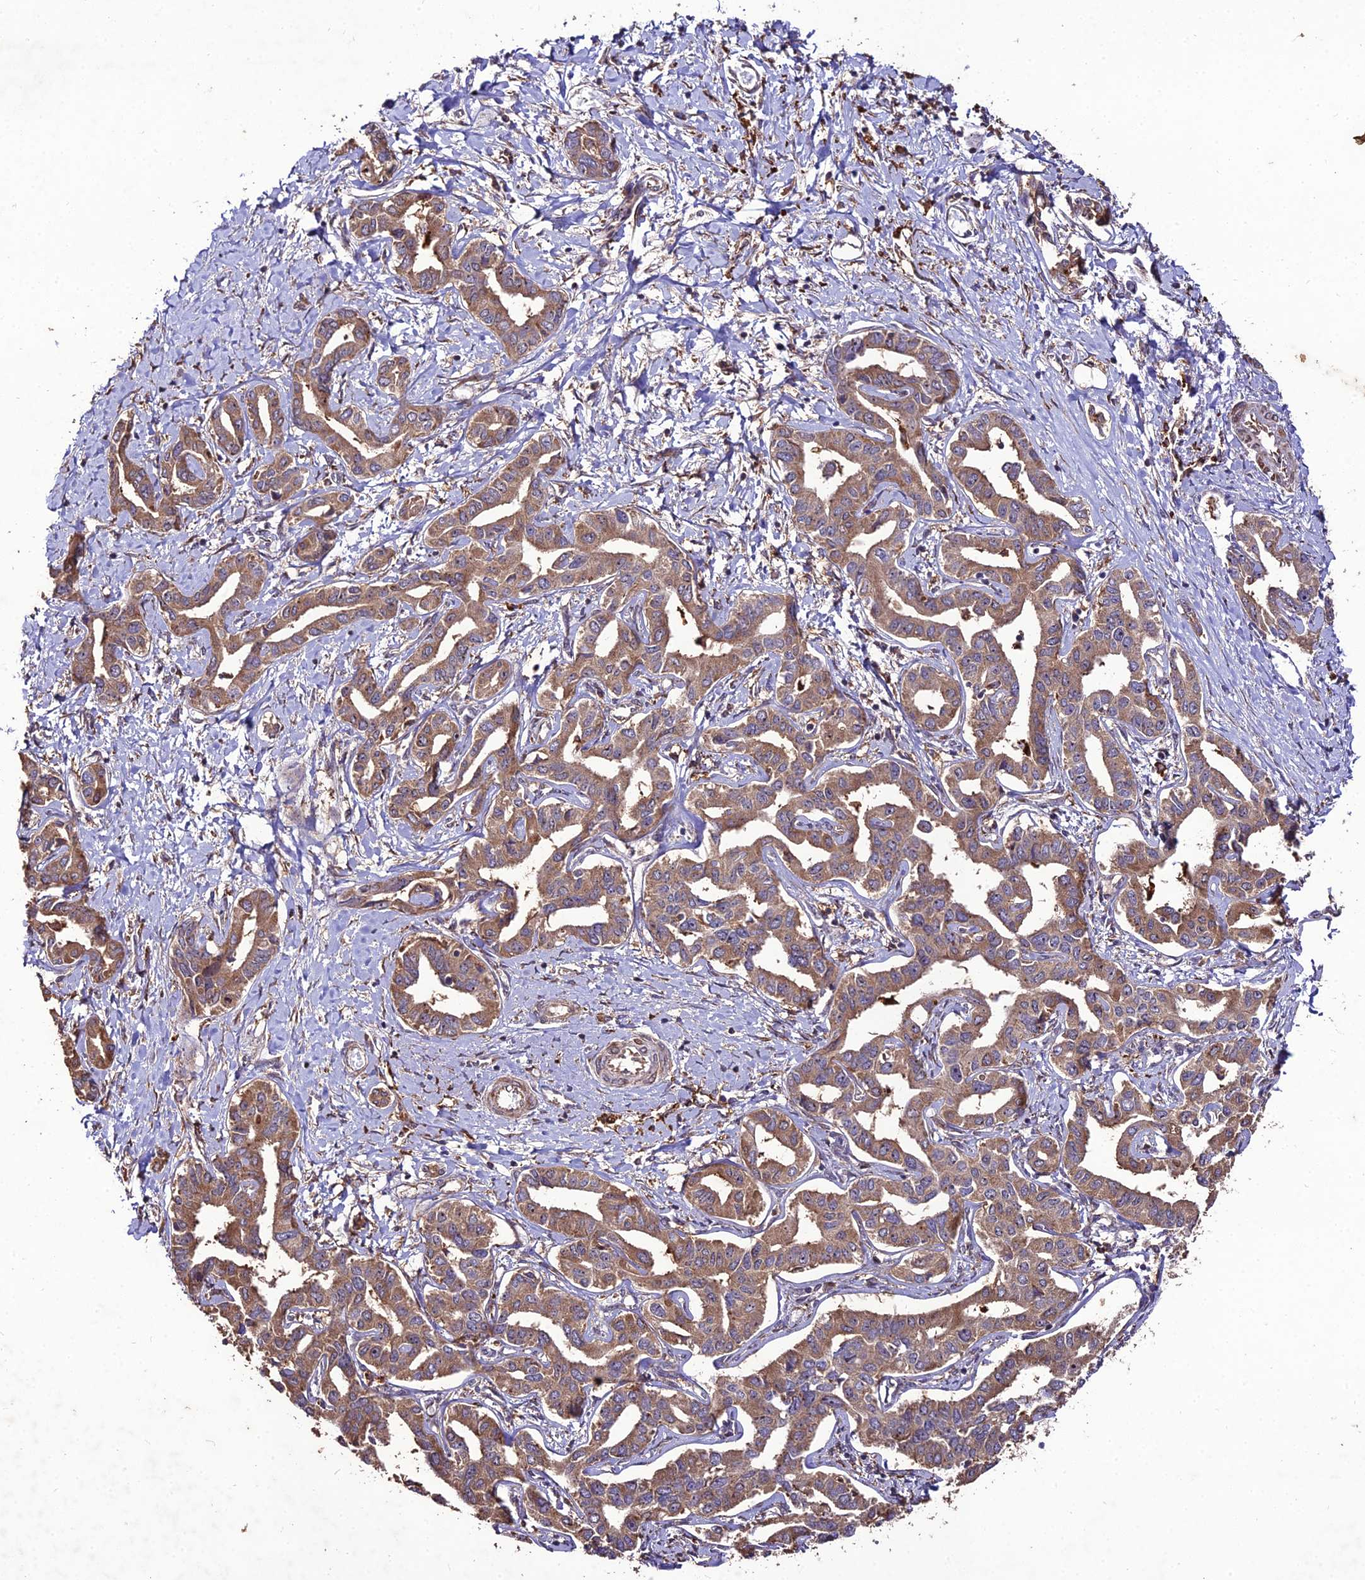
{"staining": {"intensity": "moderate", "quantity": ">75%", "location": "cytoplasmic/membranous"}, "tissue": "liver cancer", "cell_type": "Tumor cells", "image_type": "cancer", "snomed": [{"axis": "morphology", "description": "Cholangiocarcinoma"}, {"axis": "topography", "description": "Liver"}], "caption": "Moderate cytoplasmic/membranous positivity for a protein is appreciated in approximately >75% of tumor cells of liver cholangiocarcinoma using immunohistochemistry (IHC).", "gene": "ZNF766", "patient": {"sex": "male", "age": 59}}